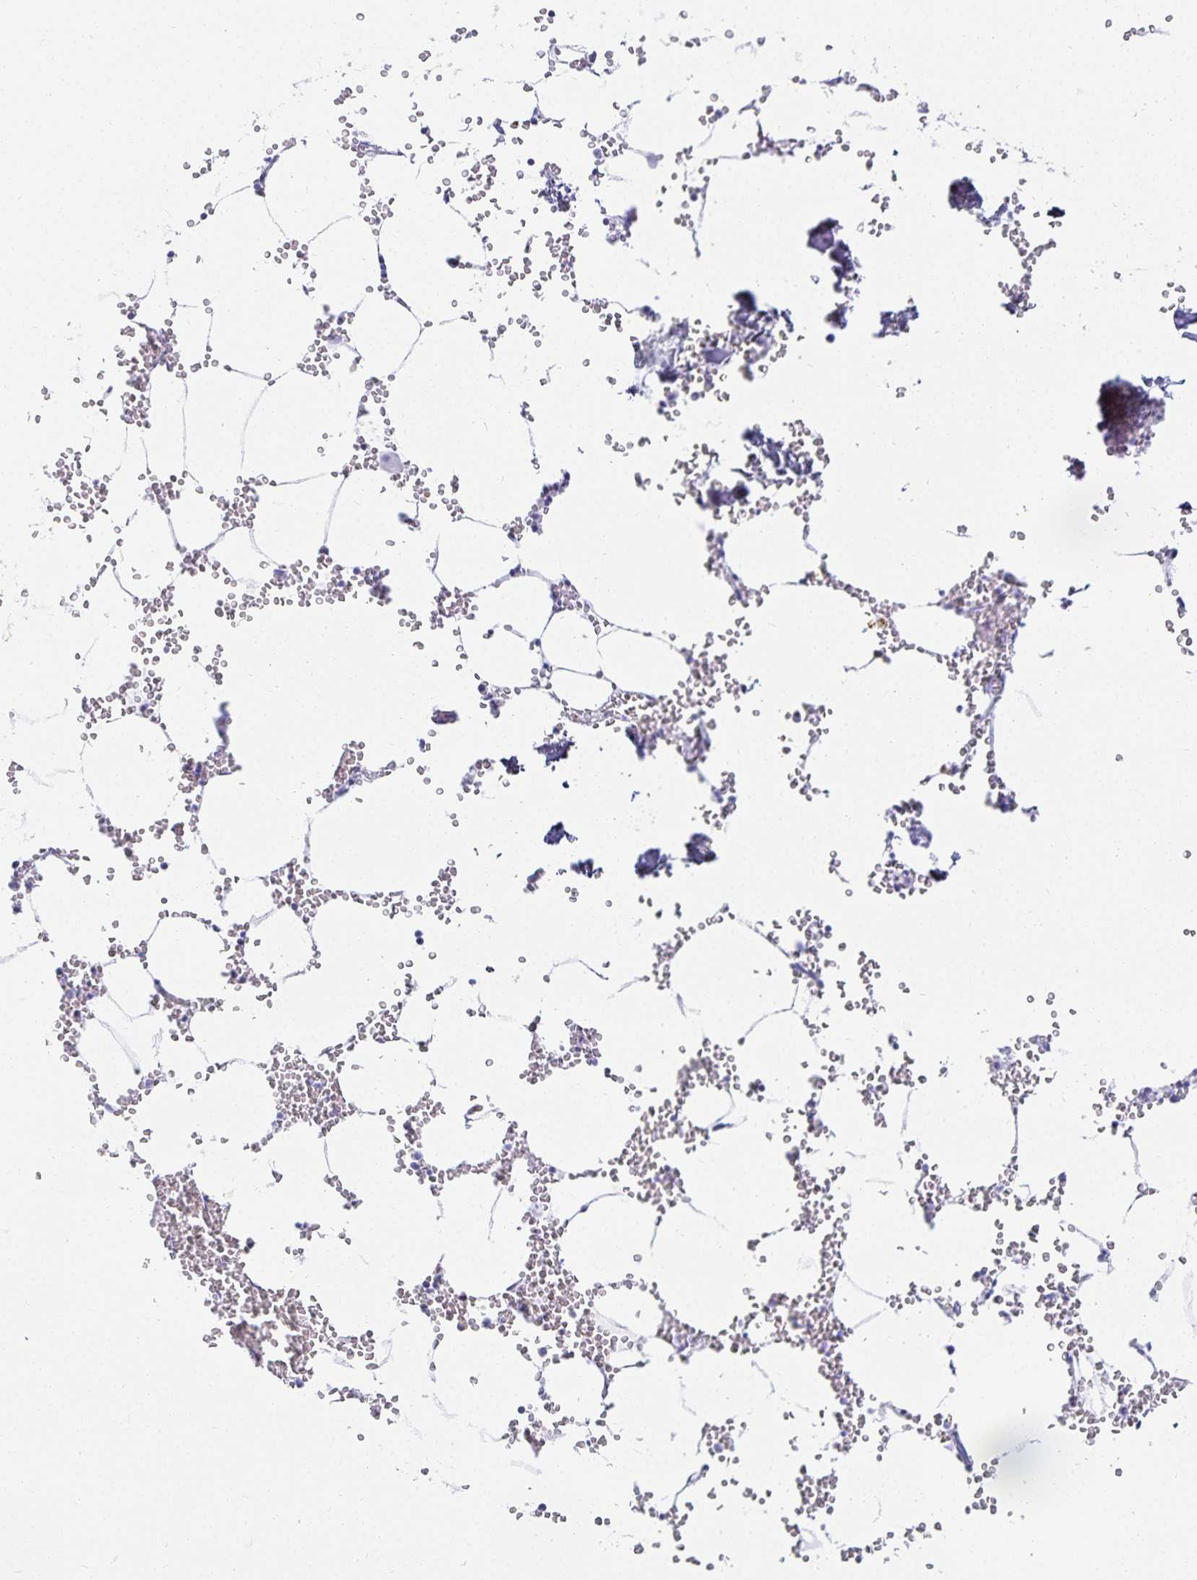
{"staining": {"intensity": "negative", "quantity": "none", "location": "none"}, "tissue": "bone marrow", "cell_type": "Hematopoietic cells", "image_type": "normal", "snomed": [{"axis": "morphology", "description": "Normal tissue, NOS"}, {"axis": "topography", "description": "Bone marrow"}], "caption": "An immunohistochemistry (IHC) image of unremarkable bone marrow is shown. There is no staining in hematopoietic cells of bone marrow. (Brightfield microscopy of DAB (3,3'-diaminobenzidine) IHC at high magnification).", "gene": "GP2", "patient": {"sex": "male", "age": 54}}